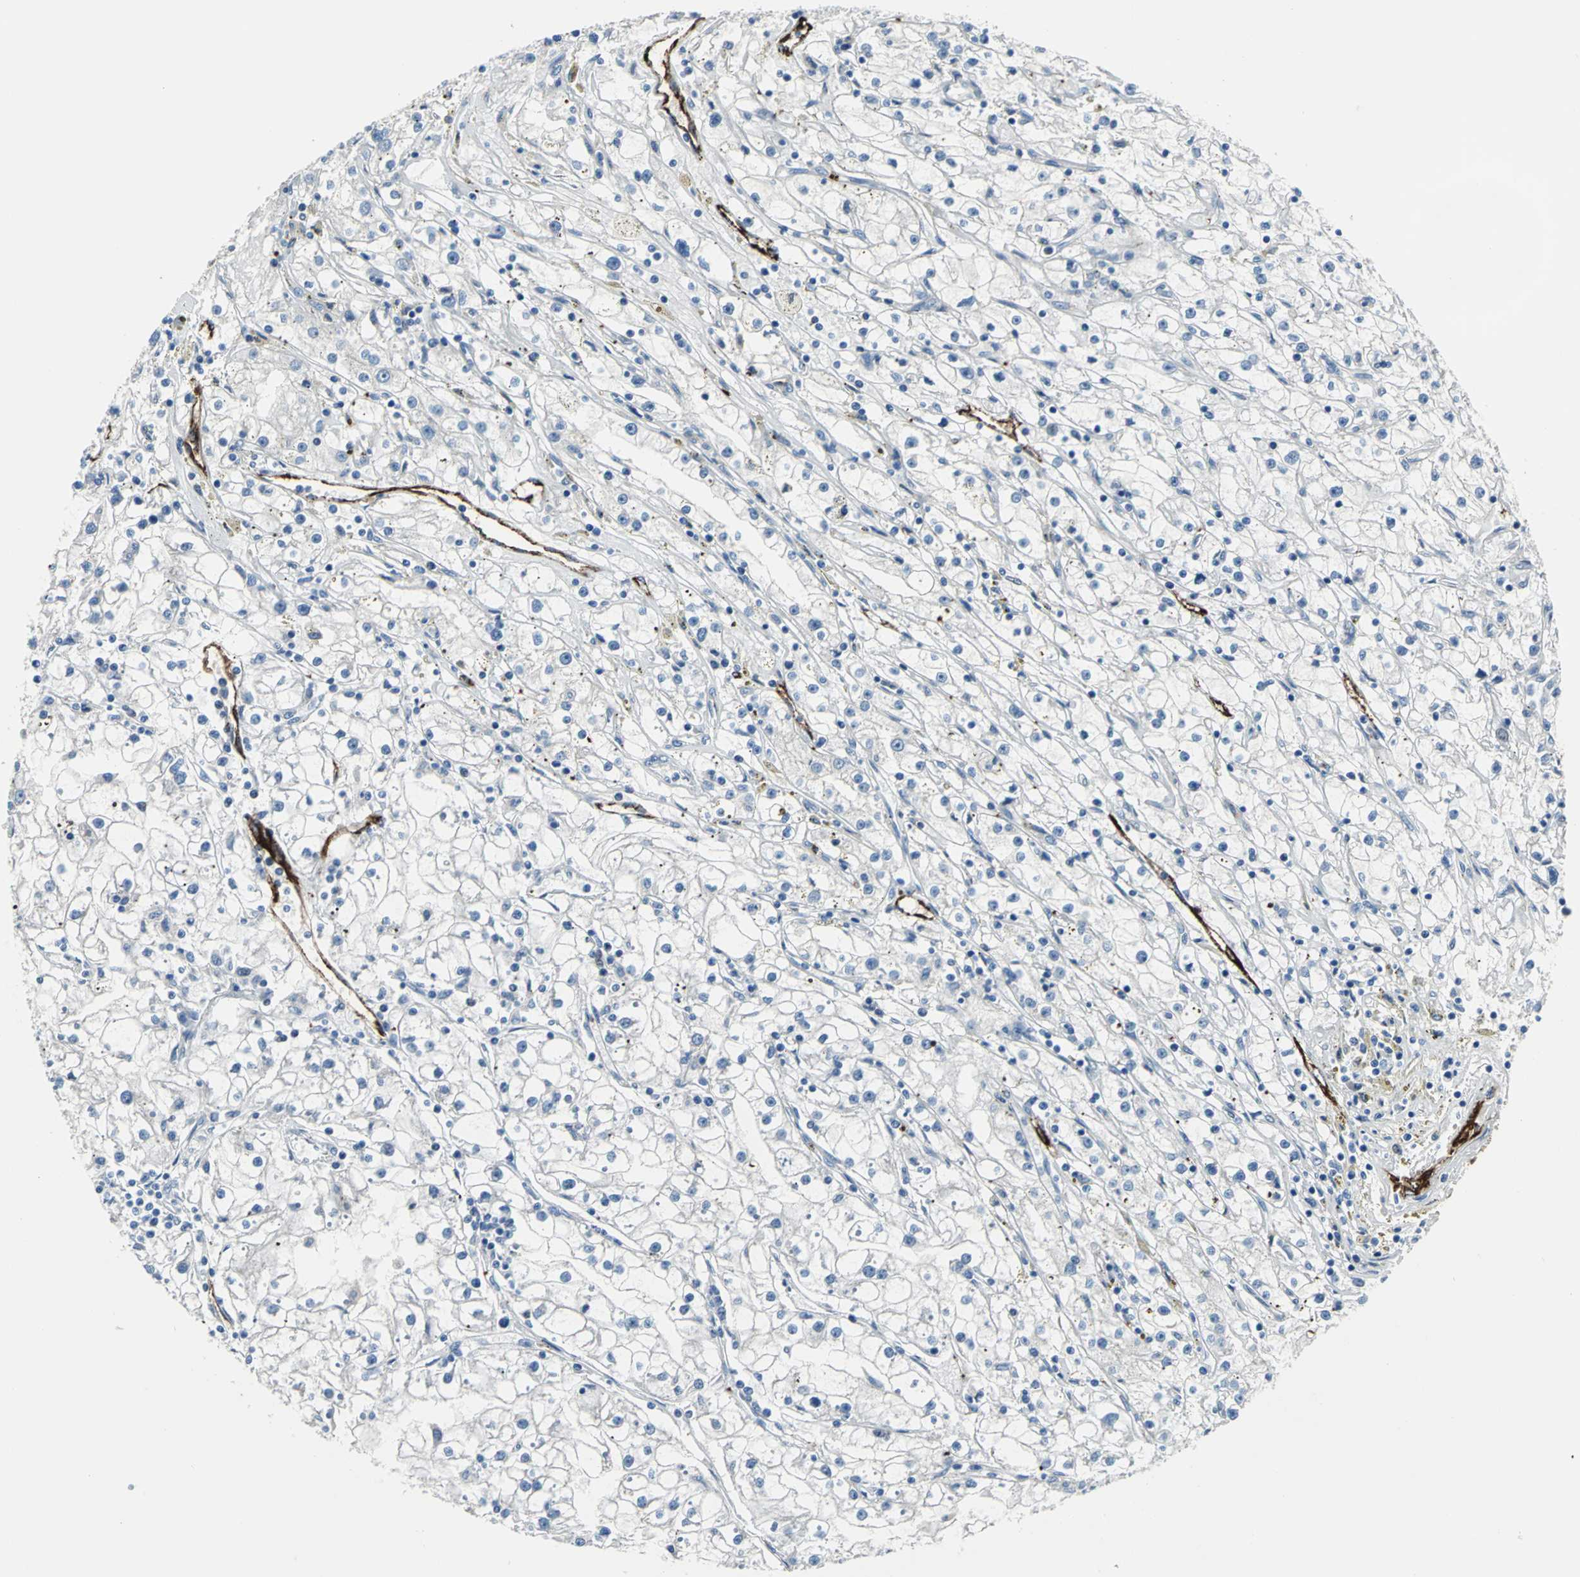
{"staining": {"intensity": "negative", "quantity": "none", "location": "none"}, "tissue": "renal cancer", "cell_type": "Tumor cells", "image_type": "cancer", "snomed": [{"axis": "morphology", "description": "Adenocarcinoma, NOS"}, {"axis": "topography", "description": "Kidney"}], "caption": "This is an immunohistochemistry (IHC) micrograph of human adenocarcinoma (renal). There is no expression in tumor cells.", "gene": "SELP", "patient": {"sex": "male", "age": 56}}